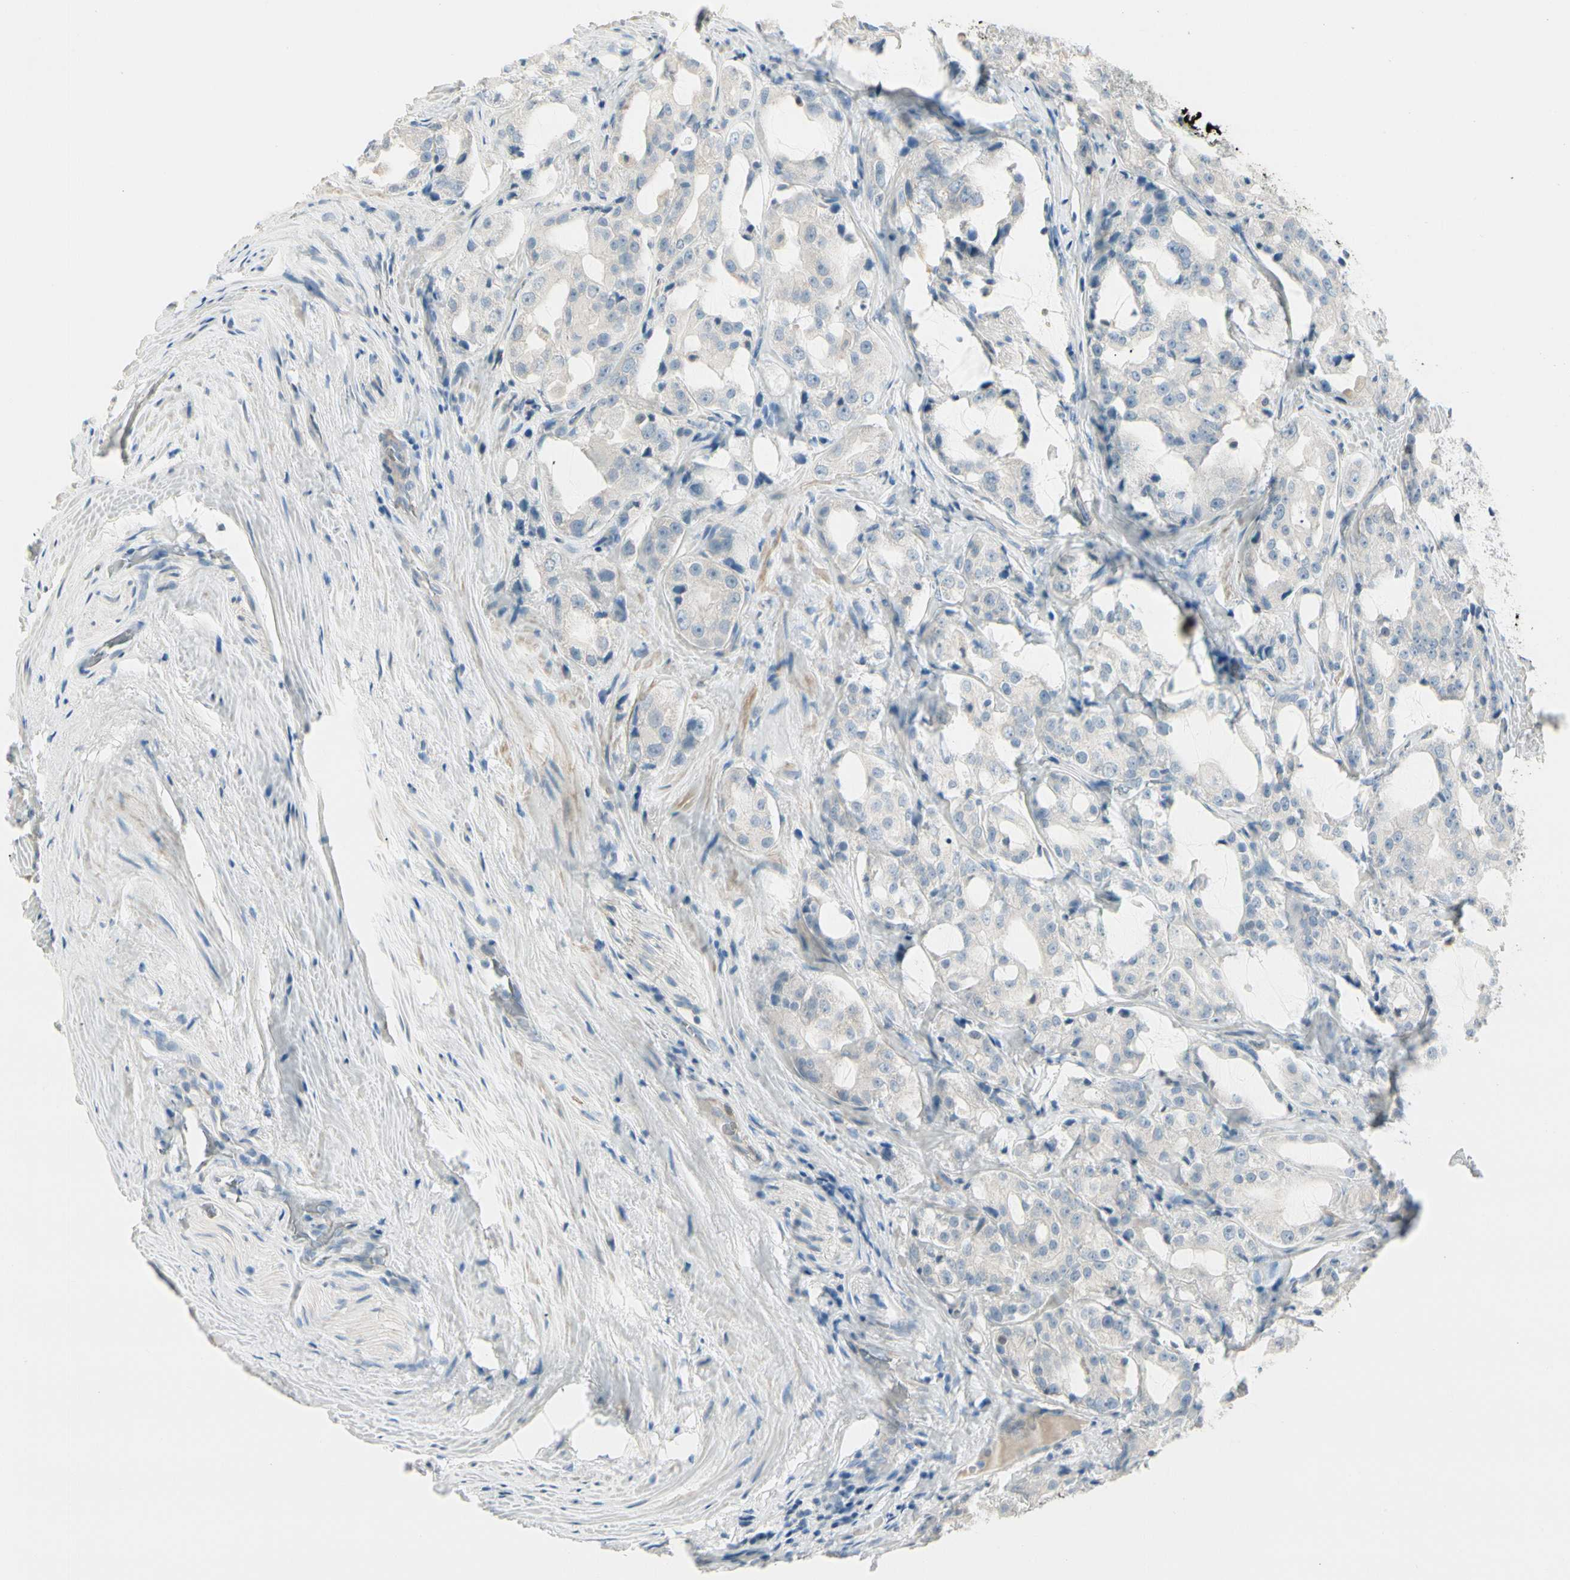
{"staining": {"intensity": "negative", "quantity": "none", "location": "none"}, "tissue": "prostate cancer", "cell_type": "Tumor cells", "image_type": "cancer", "snomed": [{"axis": "morphology", "description": "Adenocarcinoma, High grade"}, {"axis": "topography", "description": "Prostate"}], "caption": "Prostate high-grade adenocarcinoma stained for a protein using immunohistochemistry reveals no positivity tumor cells.", "gene": "CYP2E1", "patient": {"sex": "male", "age": 73}}